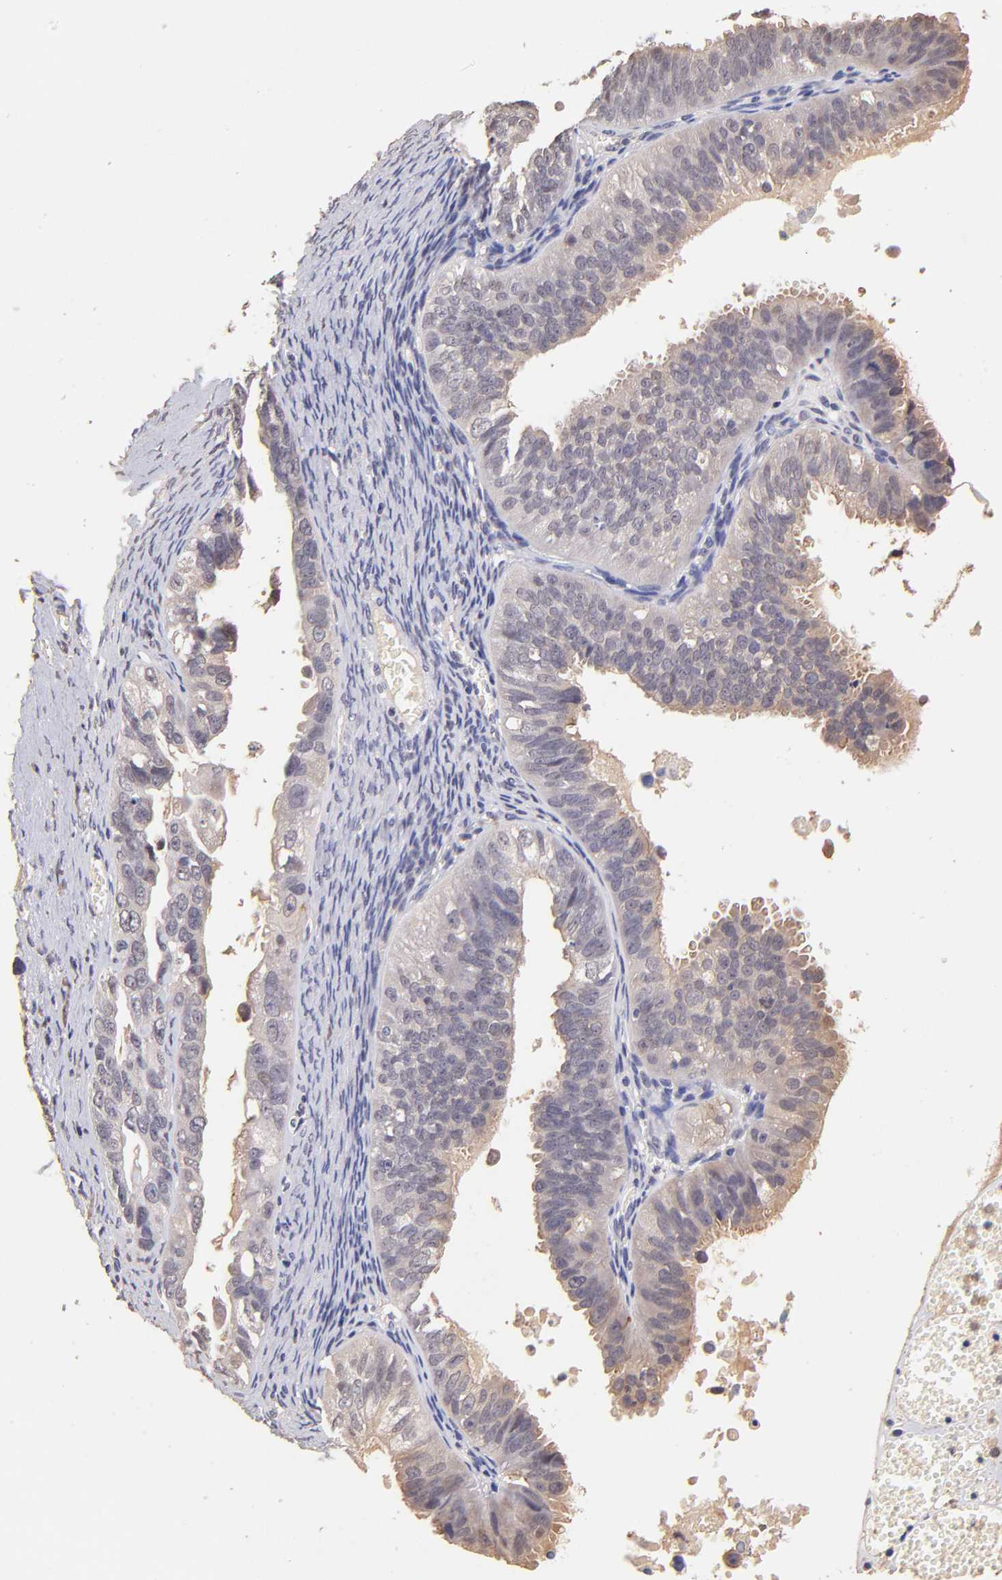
{"staining": {"intensity": "negative", "quantity": "none", "location": "none"}, "tissue": "ovarian cancer", "cell_type": "Tumor cells", "image_type": "cancer", "snomed": [{"axis": "morphology", "description": "Carcinoma, endometroid"}, {"axis": "topography", "description": "Ovary"}], "caption": "Tumor cells show no significant positivity in endometroid carcinoma (ovarian).", "gene": "RNASEL", "patient": {"sex": "female", "age": 85}}